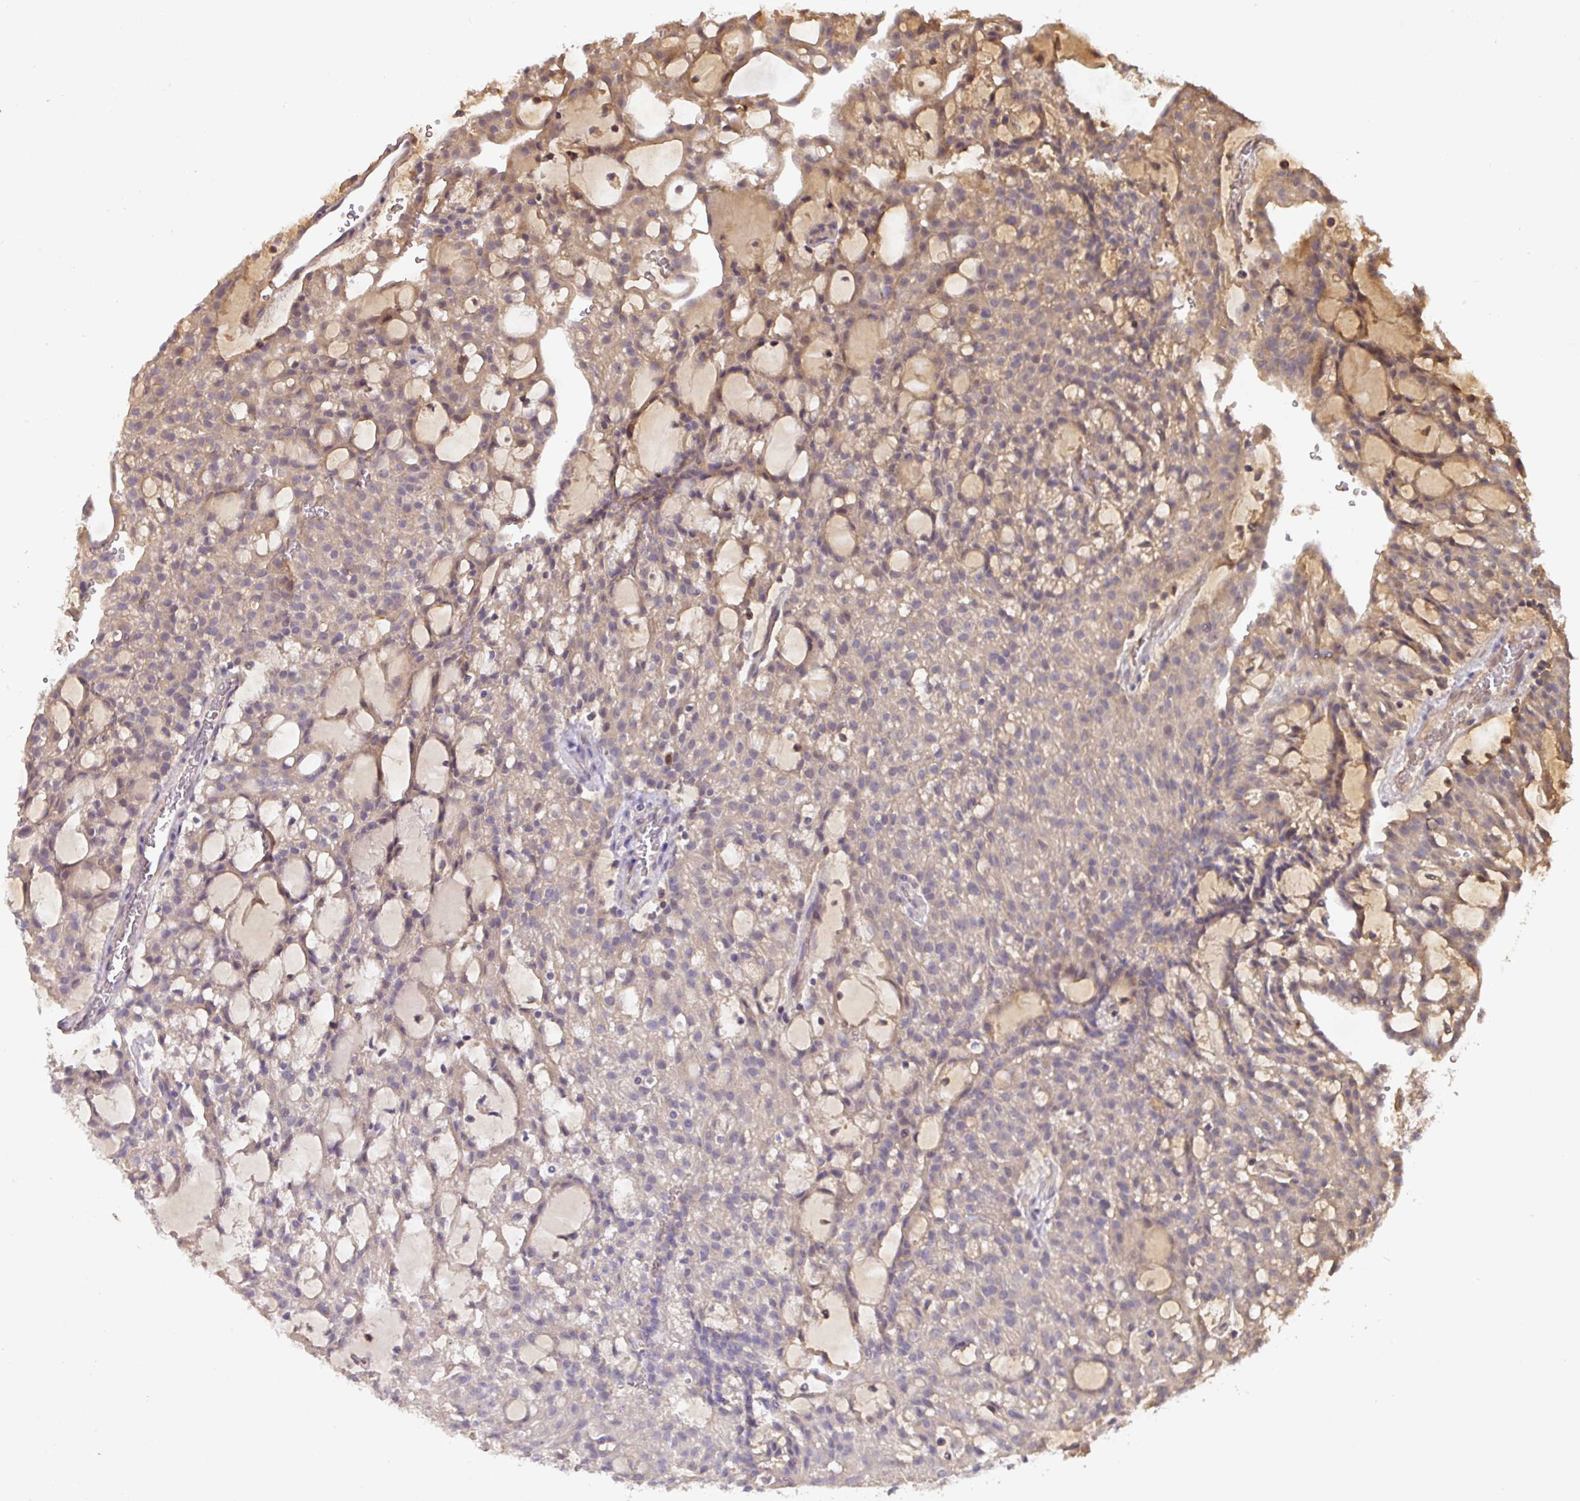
{"staining": {"intensity": "weak", "quantity": "25%-75%", "location": "cytoplasmic/membranous"}, "tissue": "renal cancer", "cell_type": "Tumor cells", "image_type": "cancer", "snomed": [{"axis": "morphology", "description": "Adenocarcinoma, NOS"}, {"axis": "topography", "description": "Kidney"}], "caption": "IHC micrograph of neoplastic tissue: renal cancer (adenocarcinoma) stained using immunohistochemistry displays low levels of weak protein expression localized specifically in the cytoplasmic/membranous of tumor cells, appearing as a cytoplasmic/membranous brown color.", "gene": "ACVR2B", "patient": {"sex": "male", "age": 63}}